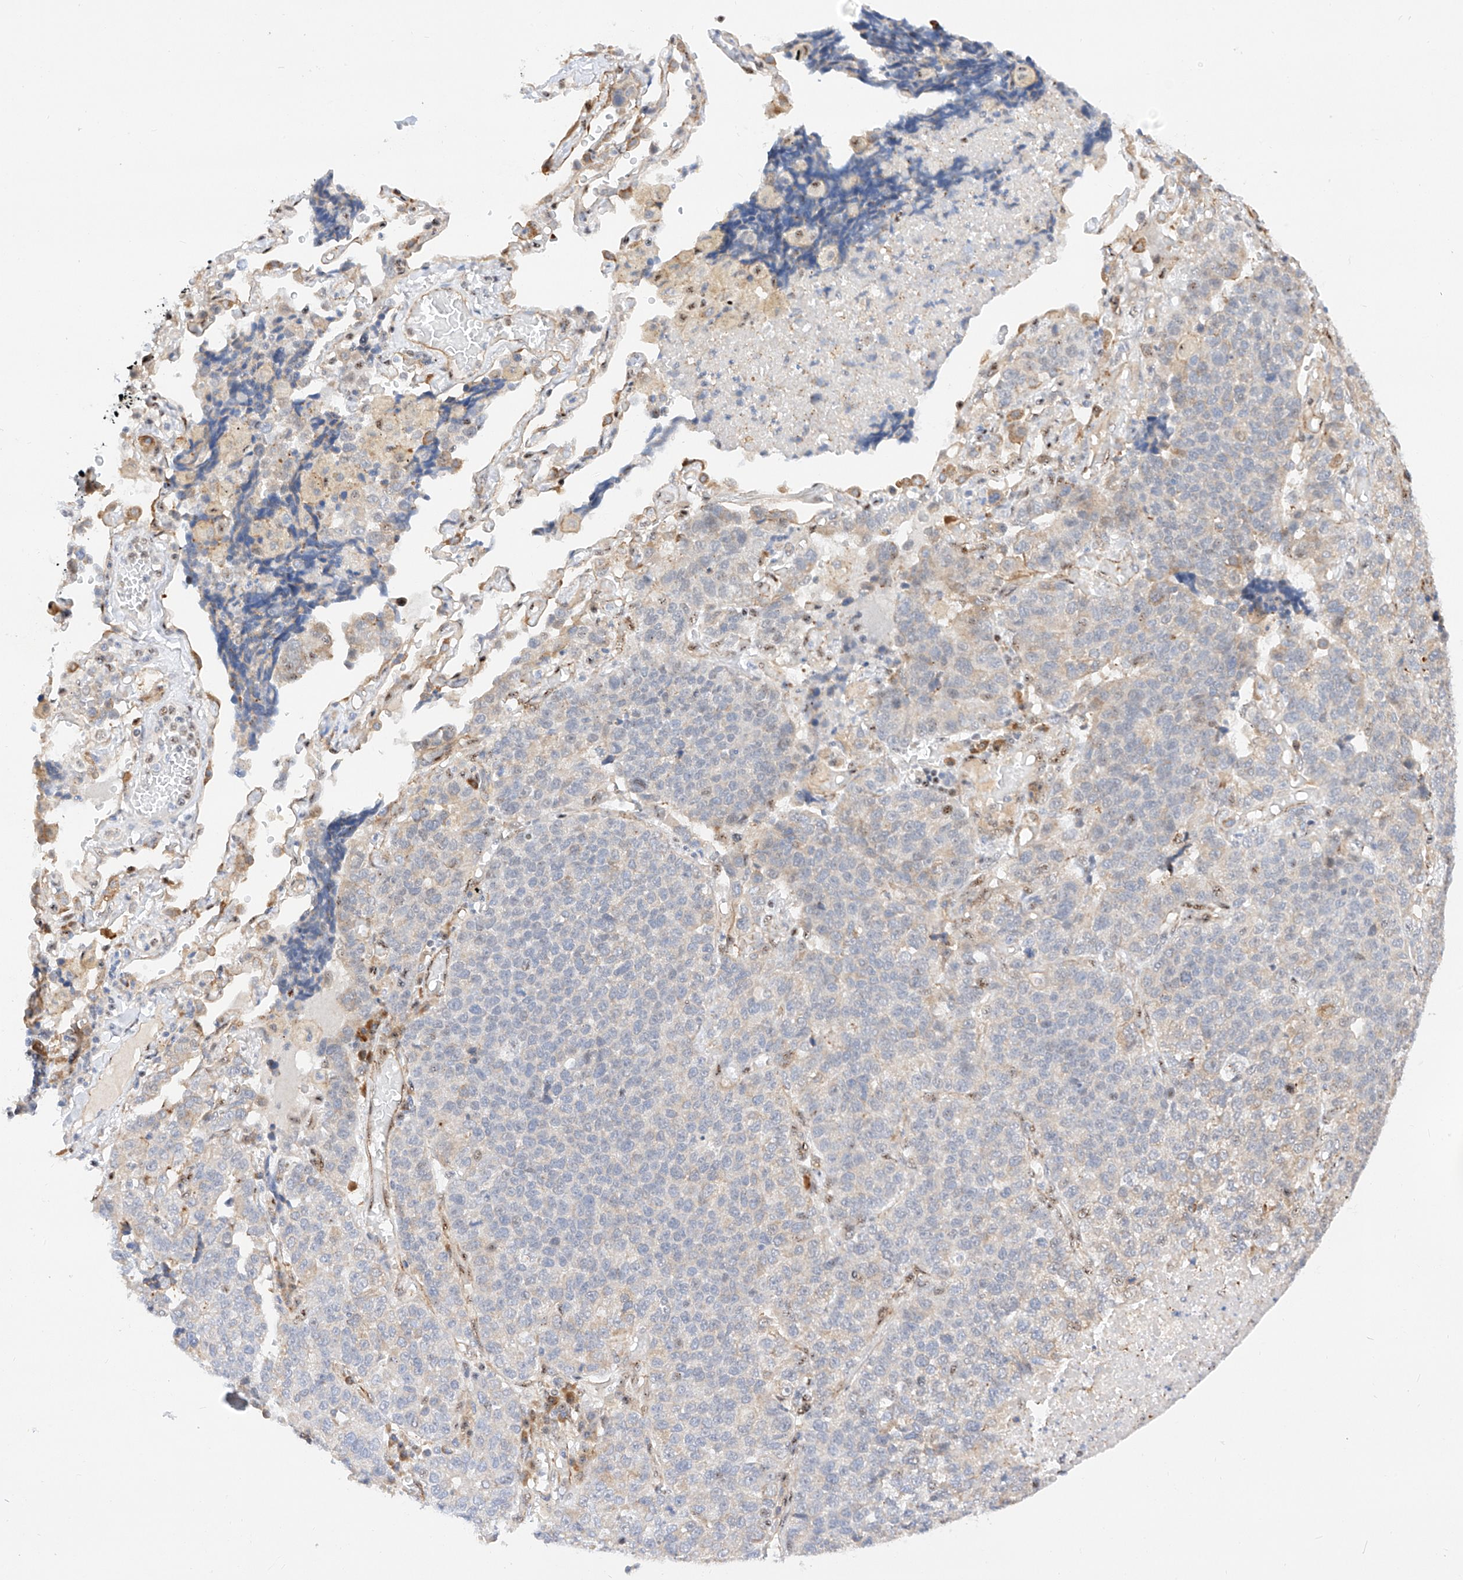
{"staining": {"intensity": "negative", "quantity": "none", "location": "none"}, "tissue": "lung cancer", "cell_type": "Tumor cells", "image_type": "cancer", "snomed": [{"axis": "morphology", "description": "Adenocarcinoma, NOS"}, {"axis": "topography", "description": "Lung"}], "caption": "Immunohistochemical staining of human lung adenocarcinoma reveals no significant positivity in tumor cells.", "gene": "ATXN7L2", "patient": {"sex": "male", "age": 49}}